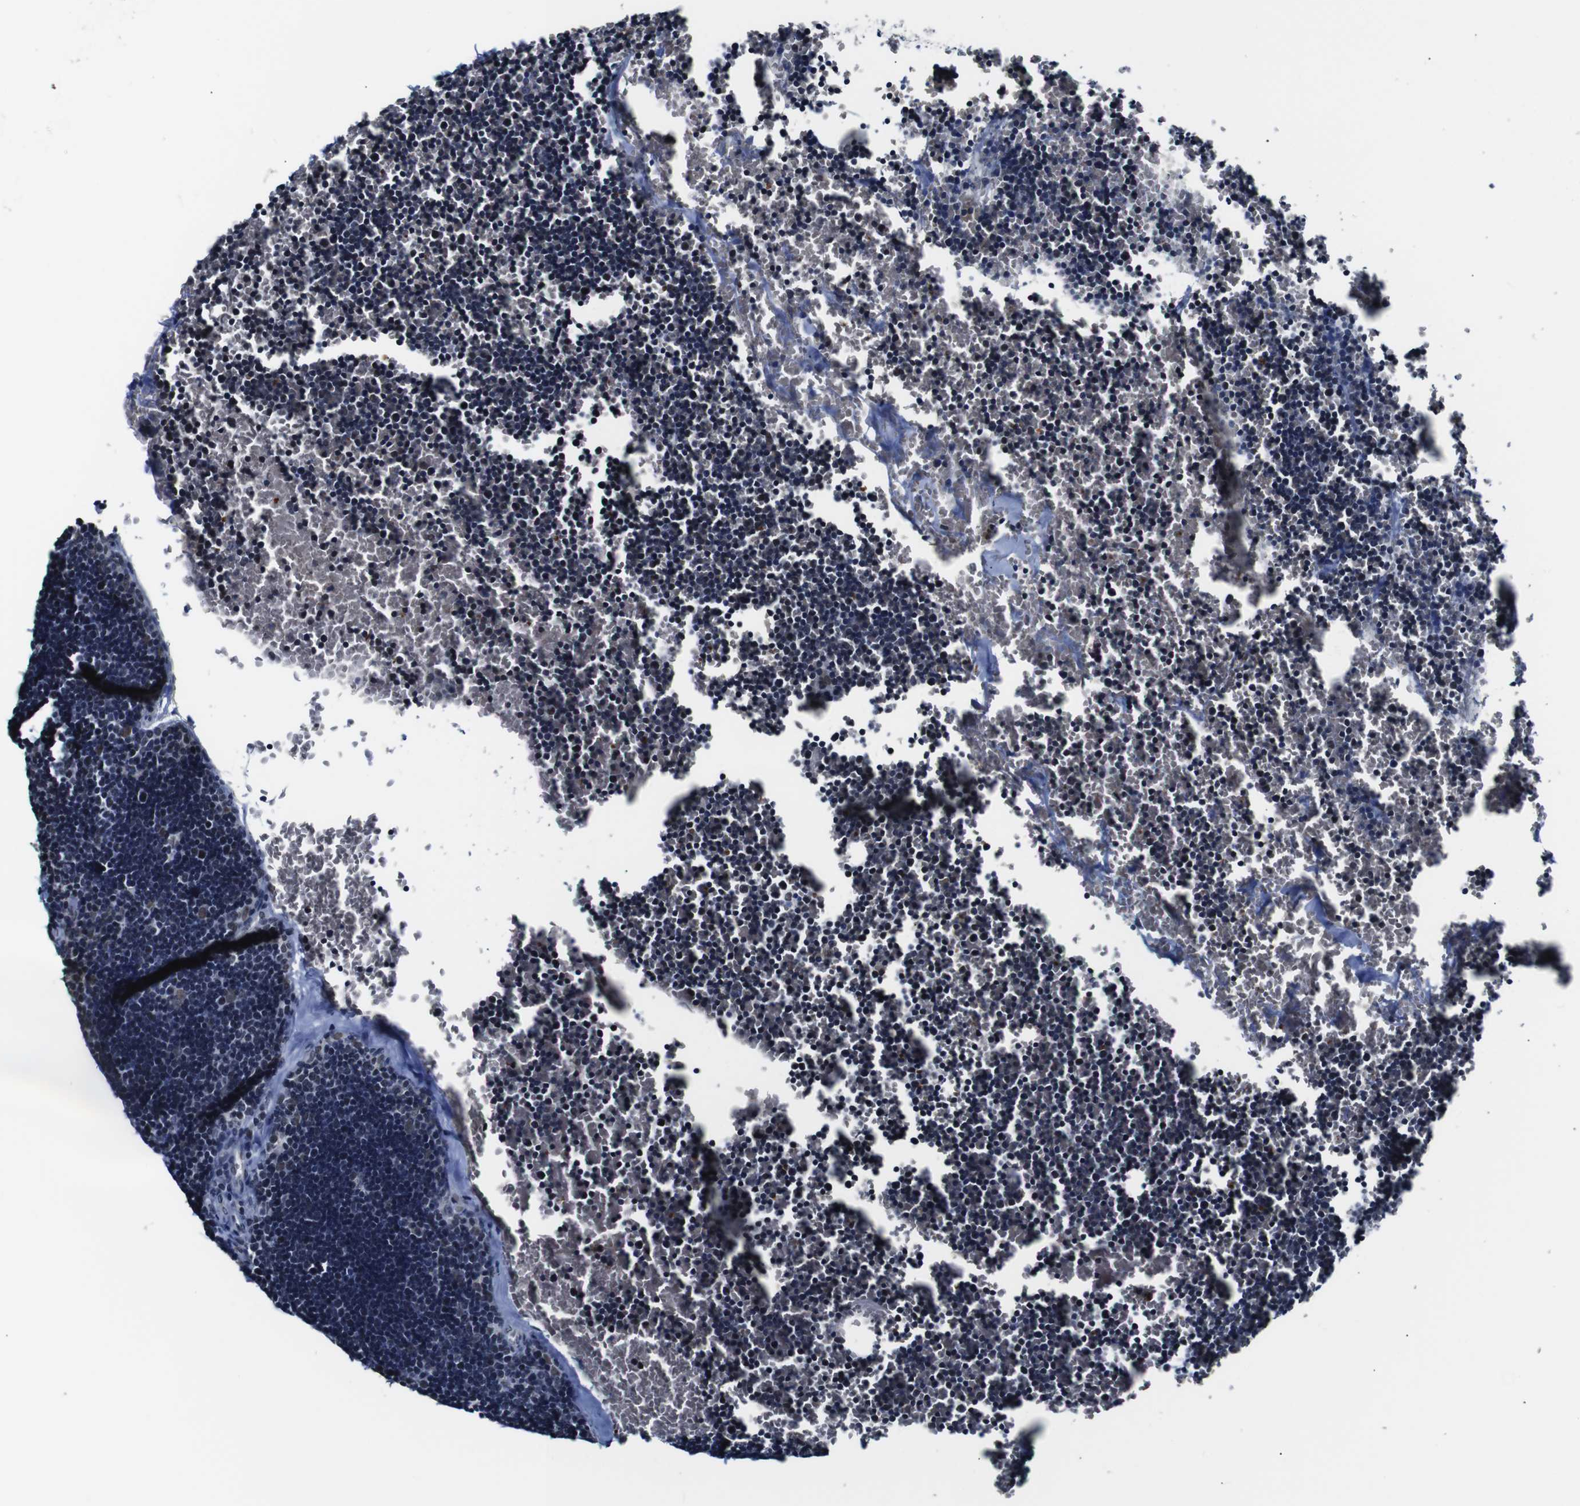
{"staining": {"intensity": "weak", "quantity": "25%-75%", "location": "nuclear"}, "tissue": "lymph node", "cell_type": "Germinal center cells", "image_type": "normal", "snomed": [{"axis": "morphology", "description": "Normal tissue, NOS"}, {"axis": "topography", "description": "Lymph node"}], "caption": "Immunohistochemical staining of benign lymph node exhibits 25%-75% levels of weak nuclear protein staining in about 25%-75% of germinal center cells. (IHC, brightfield microscopy, high magnification).", "gene": "ILDR2", "patient": {"sex": "male", "age": 33}}